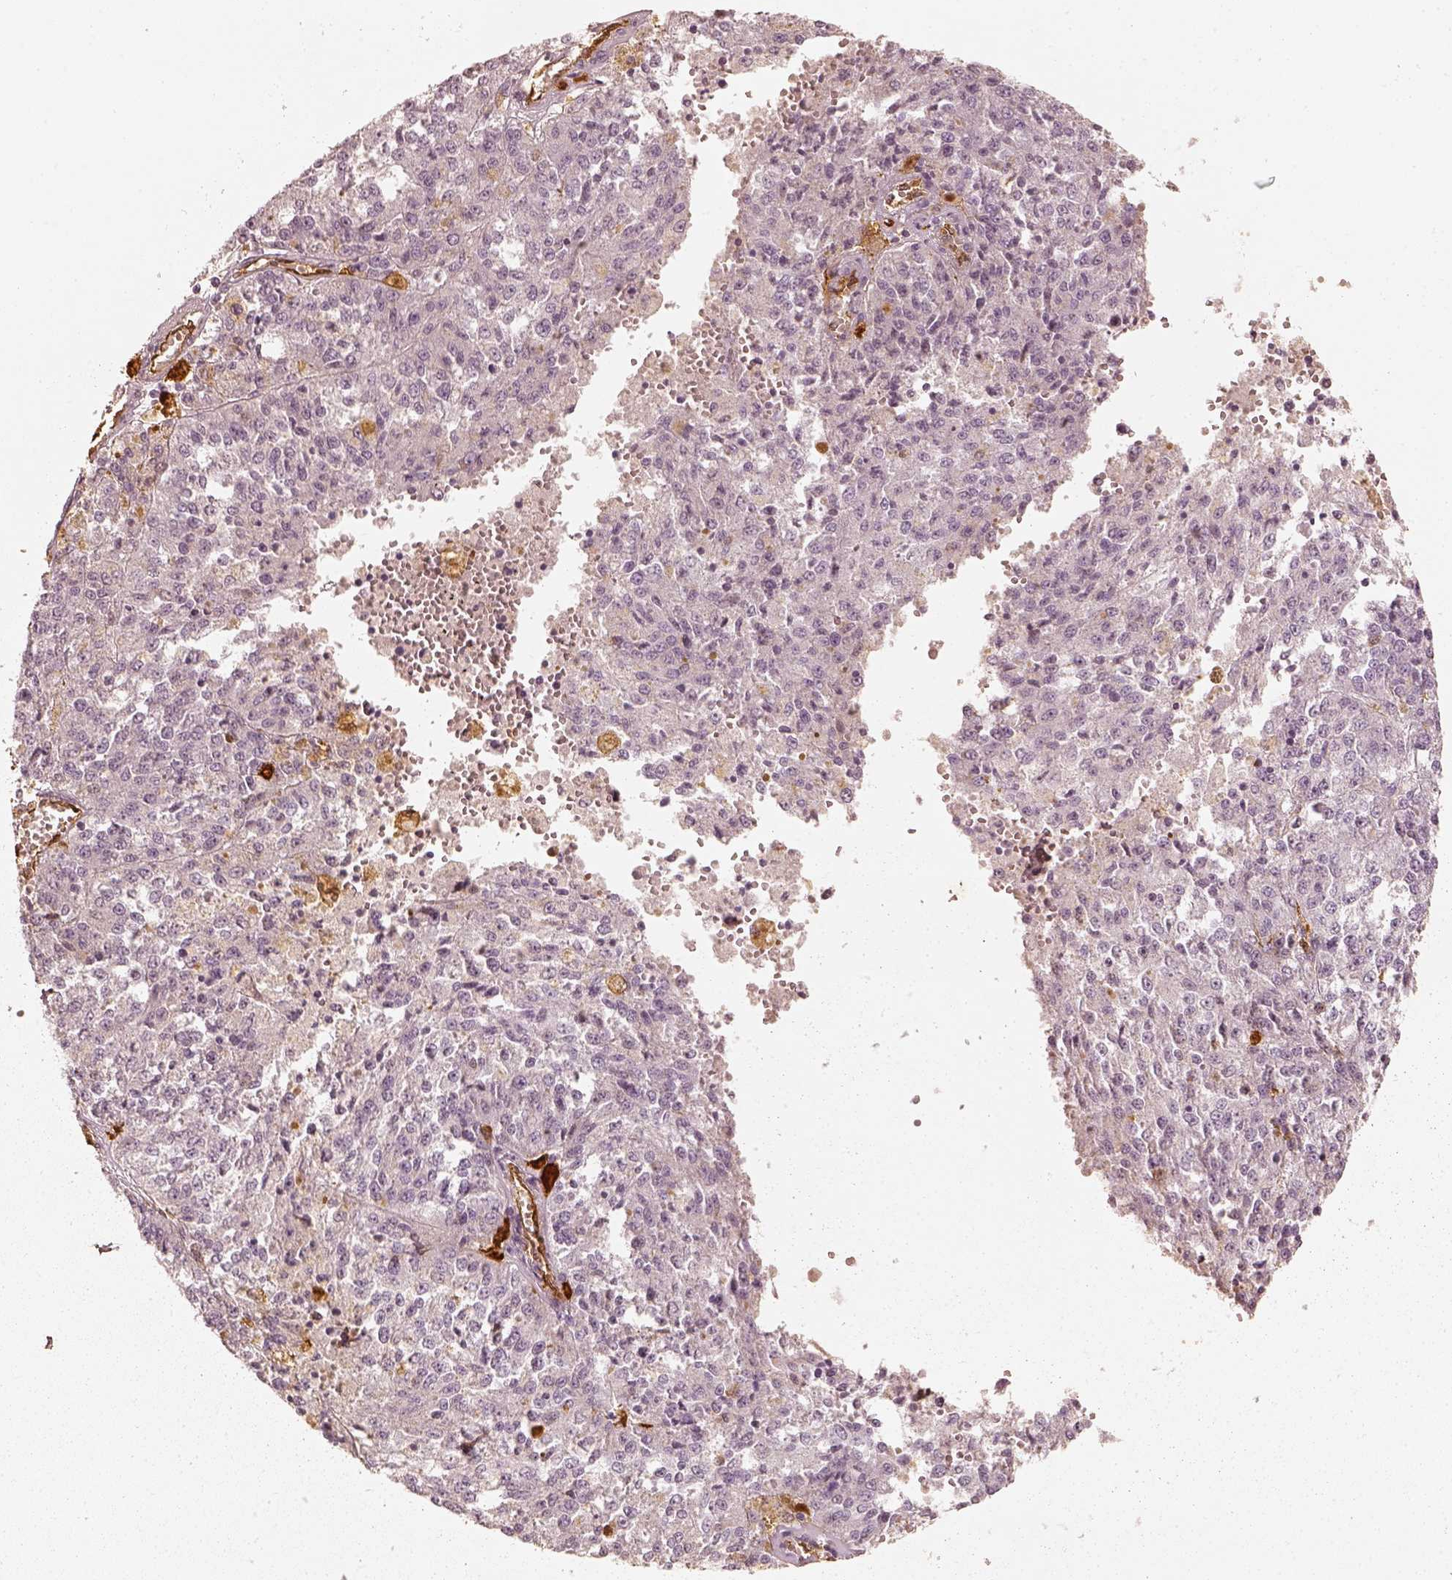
{"staining": {"intensity": "negative", "quantity": "none", "location": "none"}, "tissue": "melanoma", "cell_type": "Tumor cells", "image_type": "cancer", "snomed": [{"axis": "morphology", "description": "Malignant melanoma, Metastatic site"}, {"axis": "topography", "description": "Lymph node"}], "caption": "Tumor cells are negative for brown protein staining in melanoma.", "gene": "FSCN1", "patient": {"sex": "female", "age": 64}}